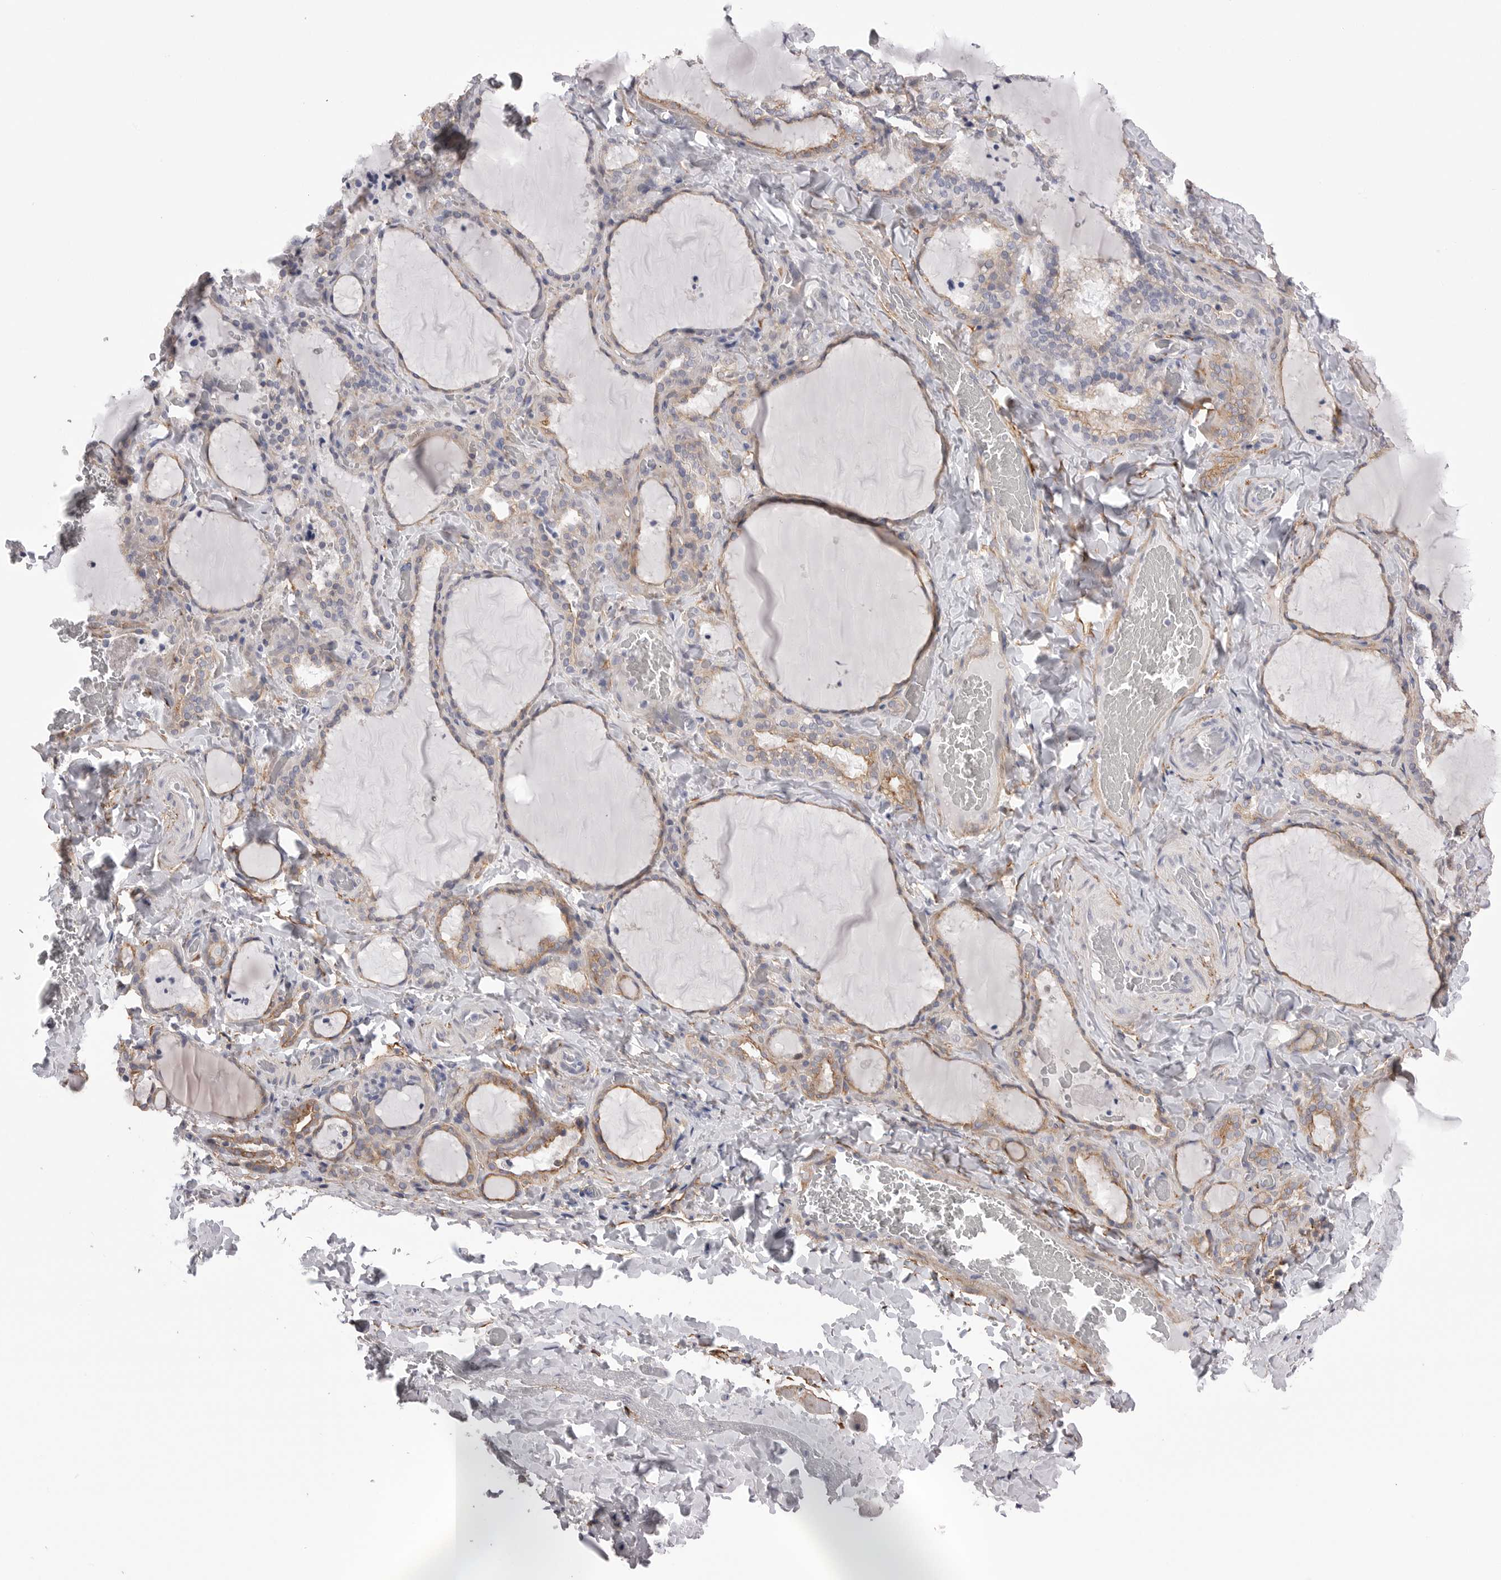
{"staining": {"intensity": "weak", "quantity": "25%-75%", "location": "cytoplasmic/membranous"}, "tissue": "thyroid gland", "cell_type": "Glandular cells", "image_type": "normal", "snomed": [{"axis": "morphology", "description": "Normal tissue, NOS"}, {"axis": "topography", "description": "Thyroid gland"}], "caption": "A histopathology image of human thyroid gland stained for a protein reveals weak cytoplasmic/membranous brown staining in glandular cells.", "gene": "AKAP12", "patient": {"sex": "female", "age": 22}}